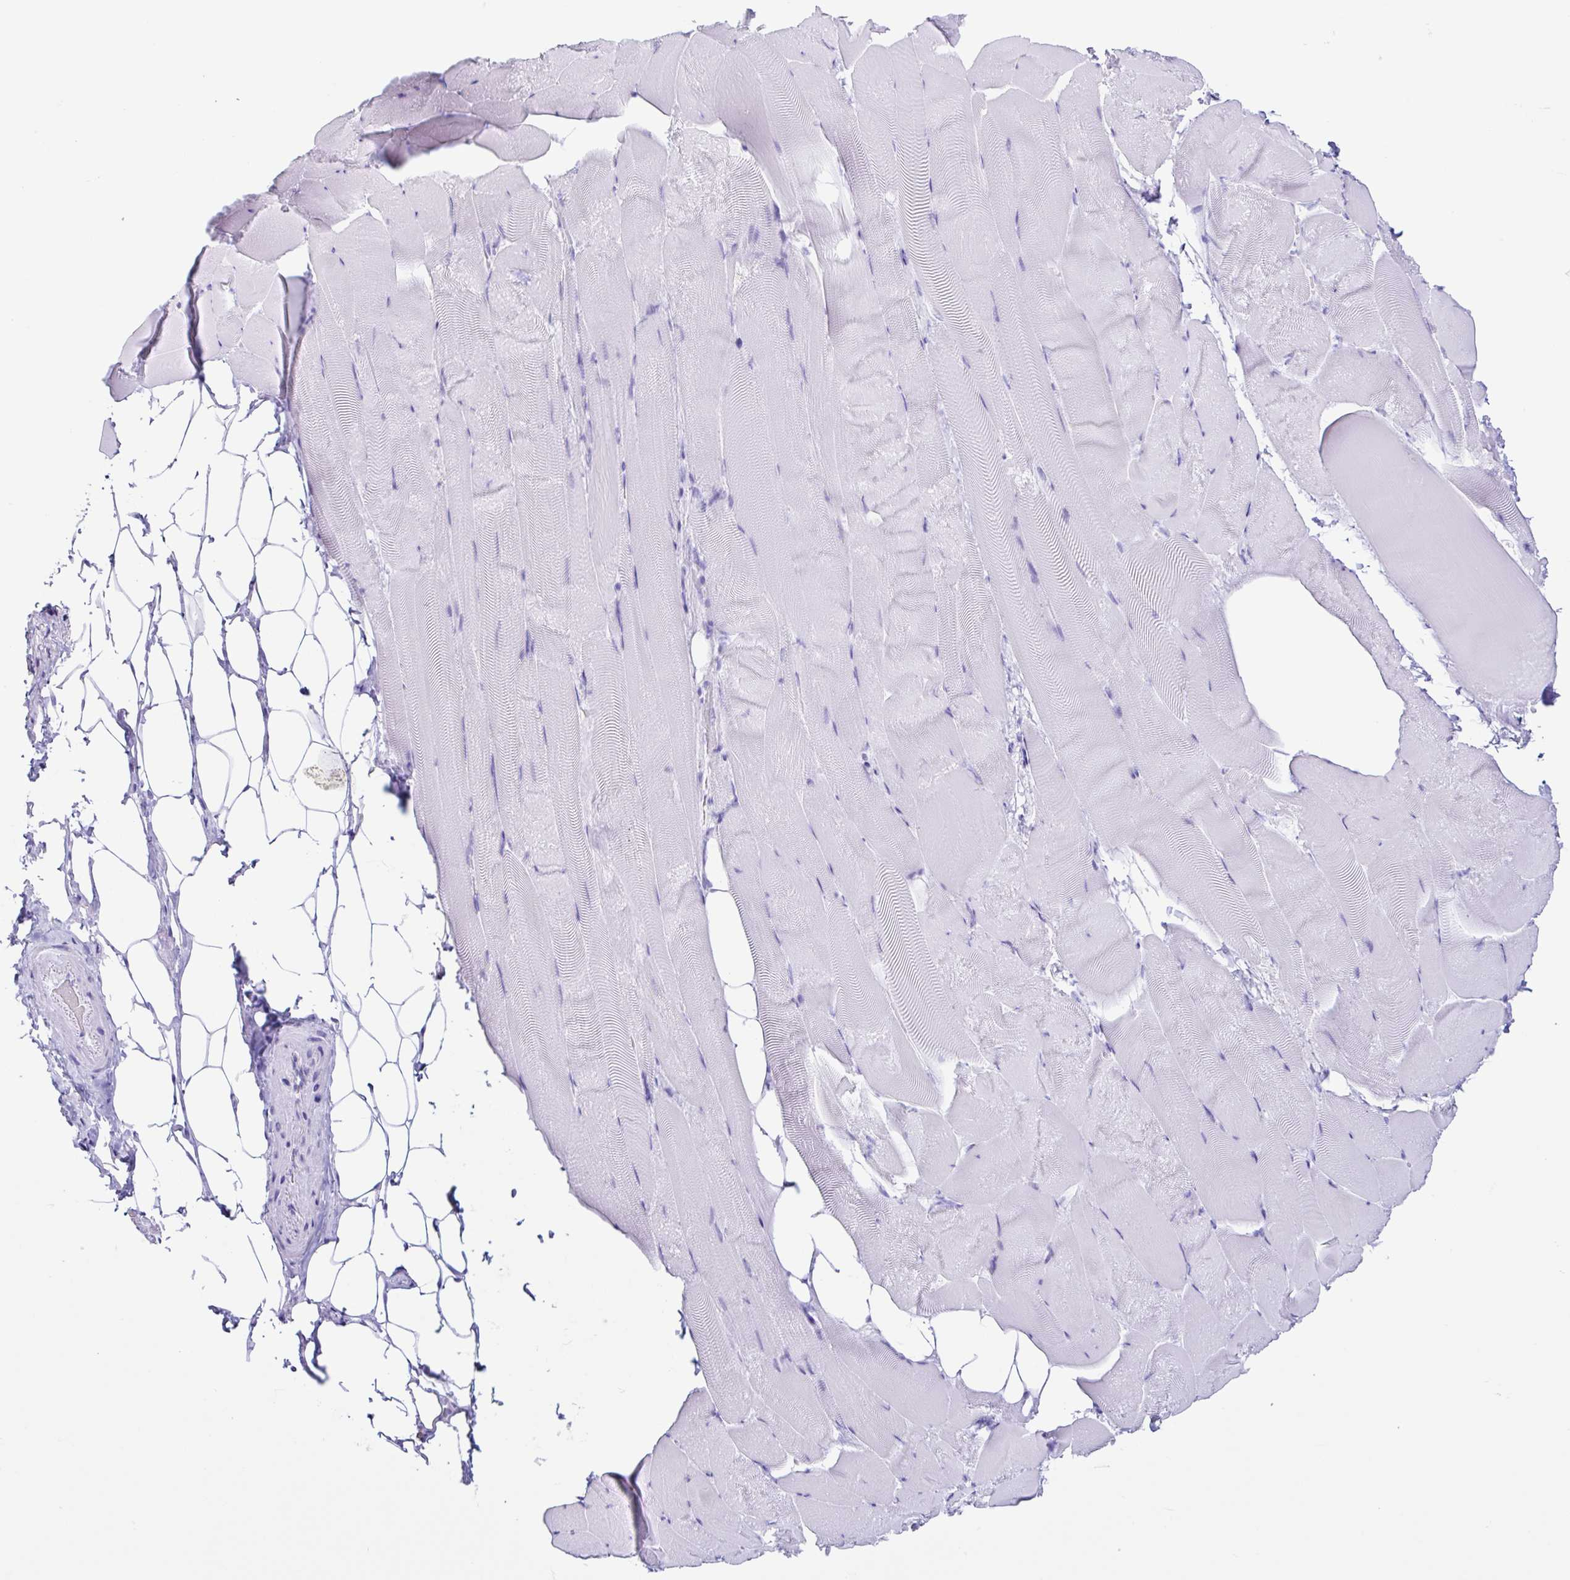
{"staining": {"intensity": "negative", "quantity": "none", "location": "none"}, "tissue": "skeletal muscle", "cell_type": "Myocytes", "image_type": "normal", "snomed": [{"axis": "morphology", "description": "Normal tissue, NOS"}, {"axis": "topography", "description": "Skeletal muscle"}], "caption": "A high-resolution image shows immunohistochemistry (IHC) staining of unremarkable skeletal muscle, which reveals no significant staining in myocytes. (Brightfield microscopy of DAB immunohistochemistry at high magnification).", "gene": "PIGF", "patient": {"sex": "female", "age": 64}}